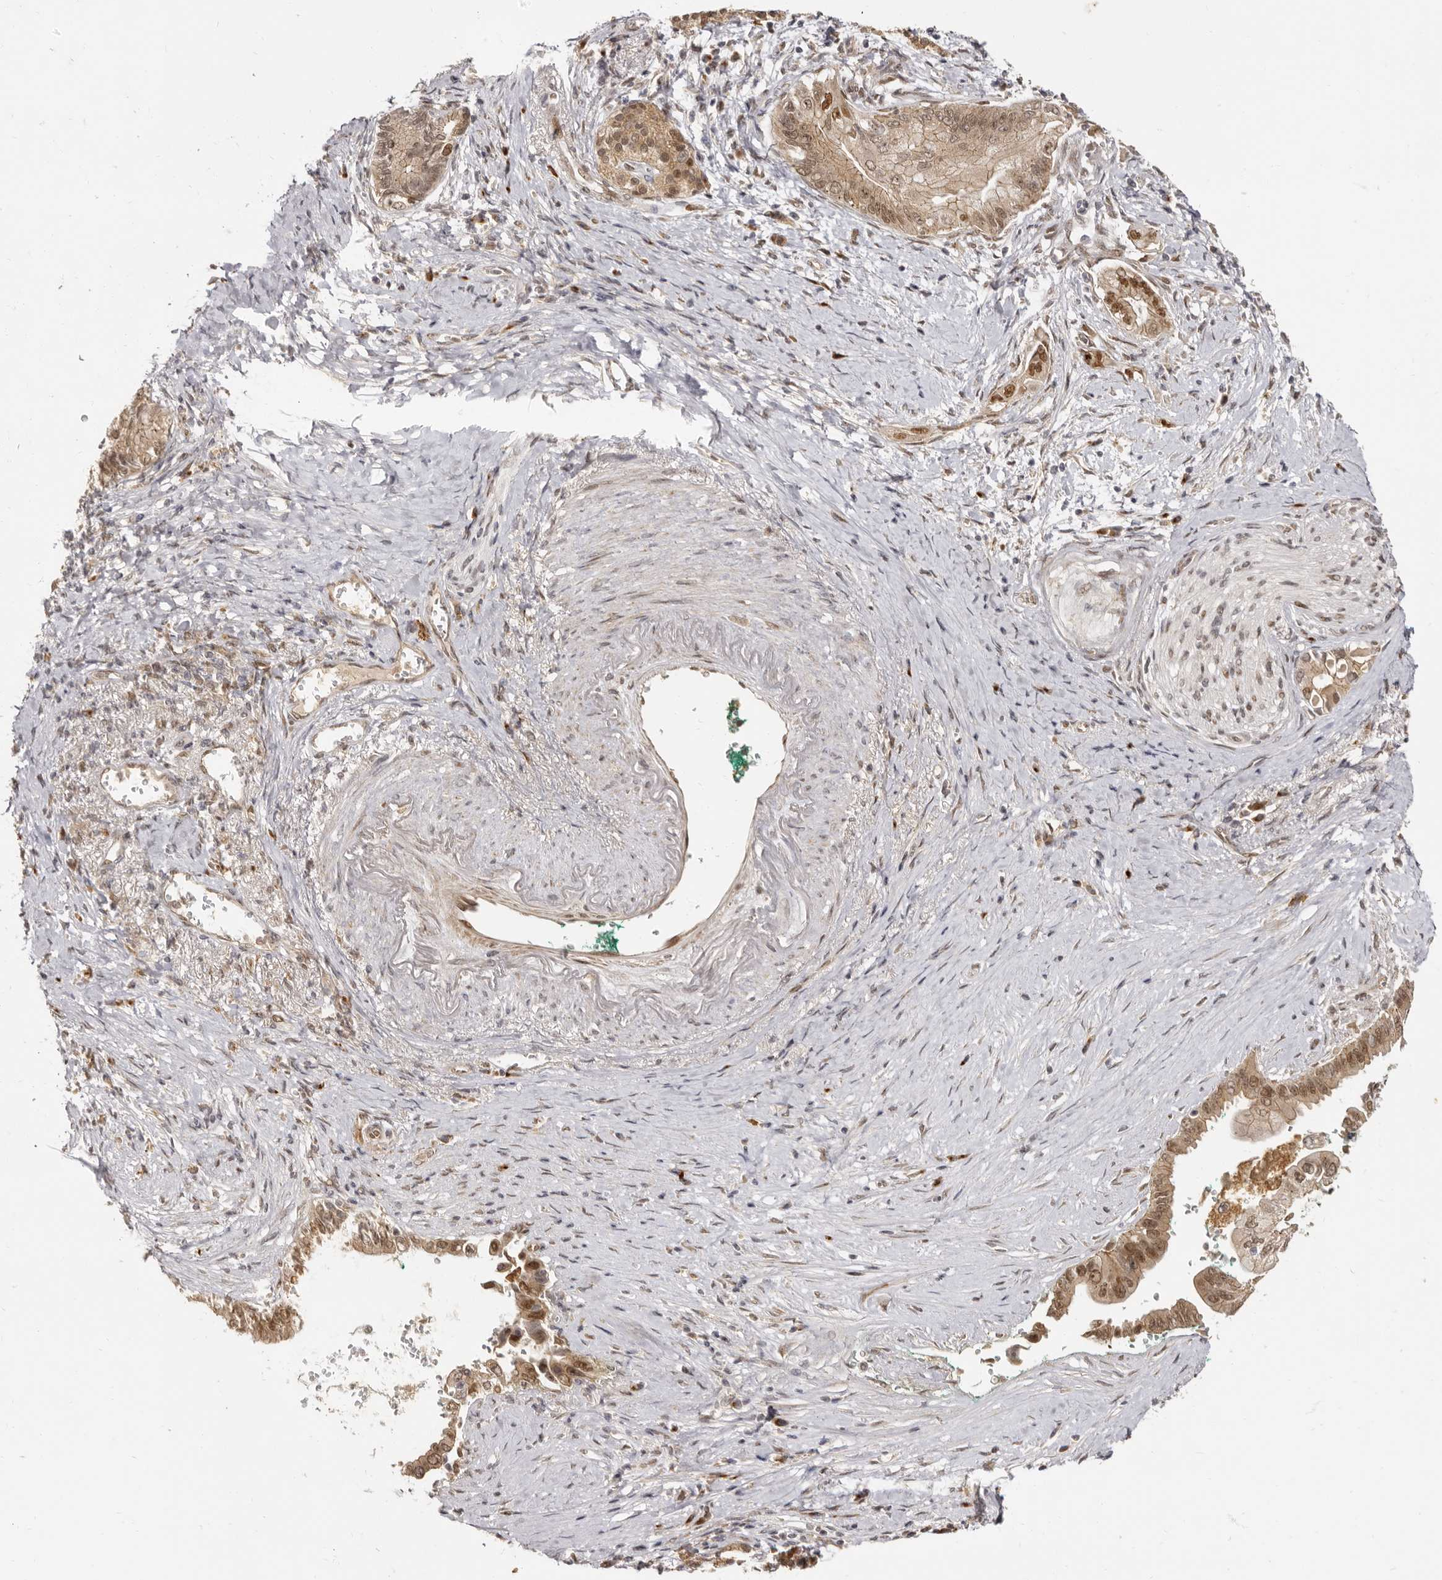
{"staining": {"intensity": "moderate", "quantity": ">75%", "location": "cytoplasmic/membranous,nuclear"}, "tissue": "pancreatic cancer", "cell_type": "Tumor cells", "image_type": "cancer", "snomed": [{"axis": "morphology", "description": "Adenocarcinoma, NOS"}, {"axis": "topography", "description": "Pancreas"}], "caption": "This photomicrograph reveals adenocarcinoma (pancreatic) stained with IHC to label a protein in brown. The cytoplasmic/membranous and nuclear of tumor cells show moderate positivity for the protein. Nuclei are counter-stained blue.", "gene": "ZNF326", "patient": {"sex": "male", "age": 78}}